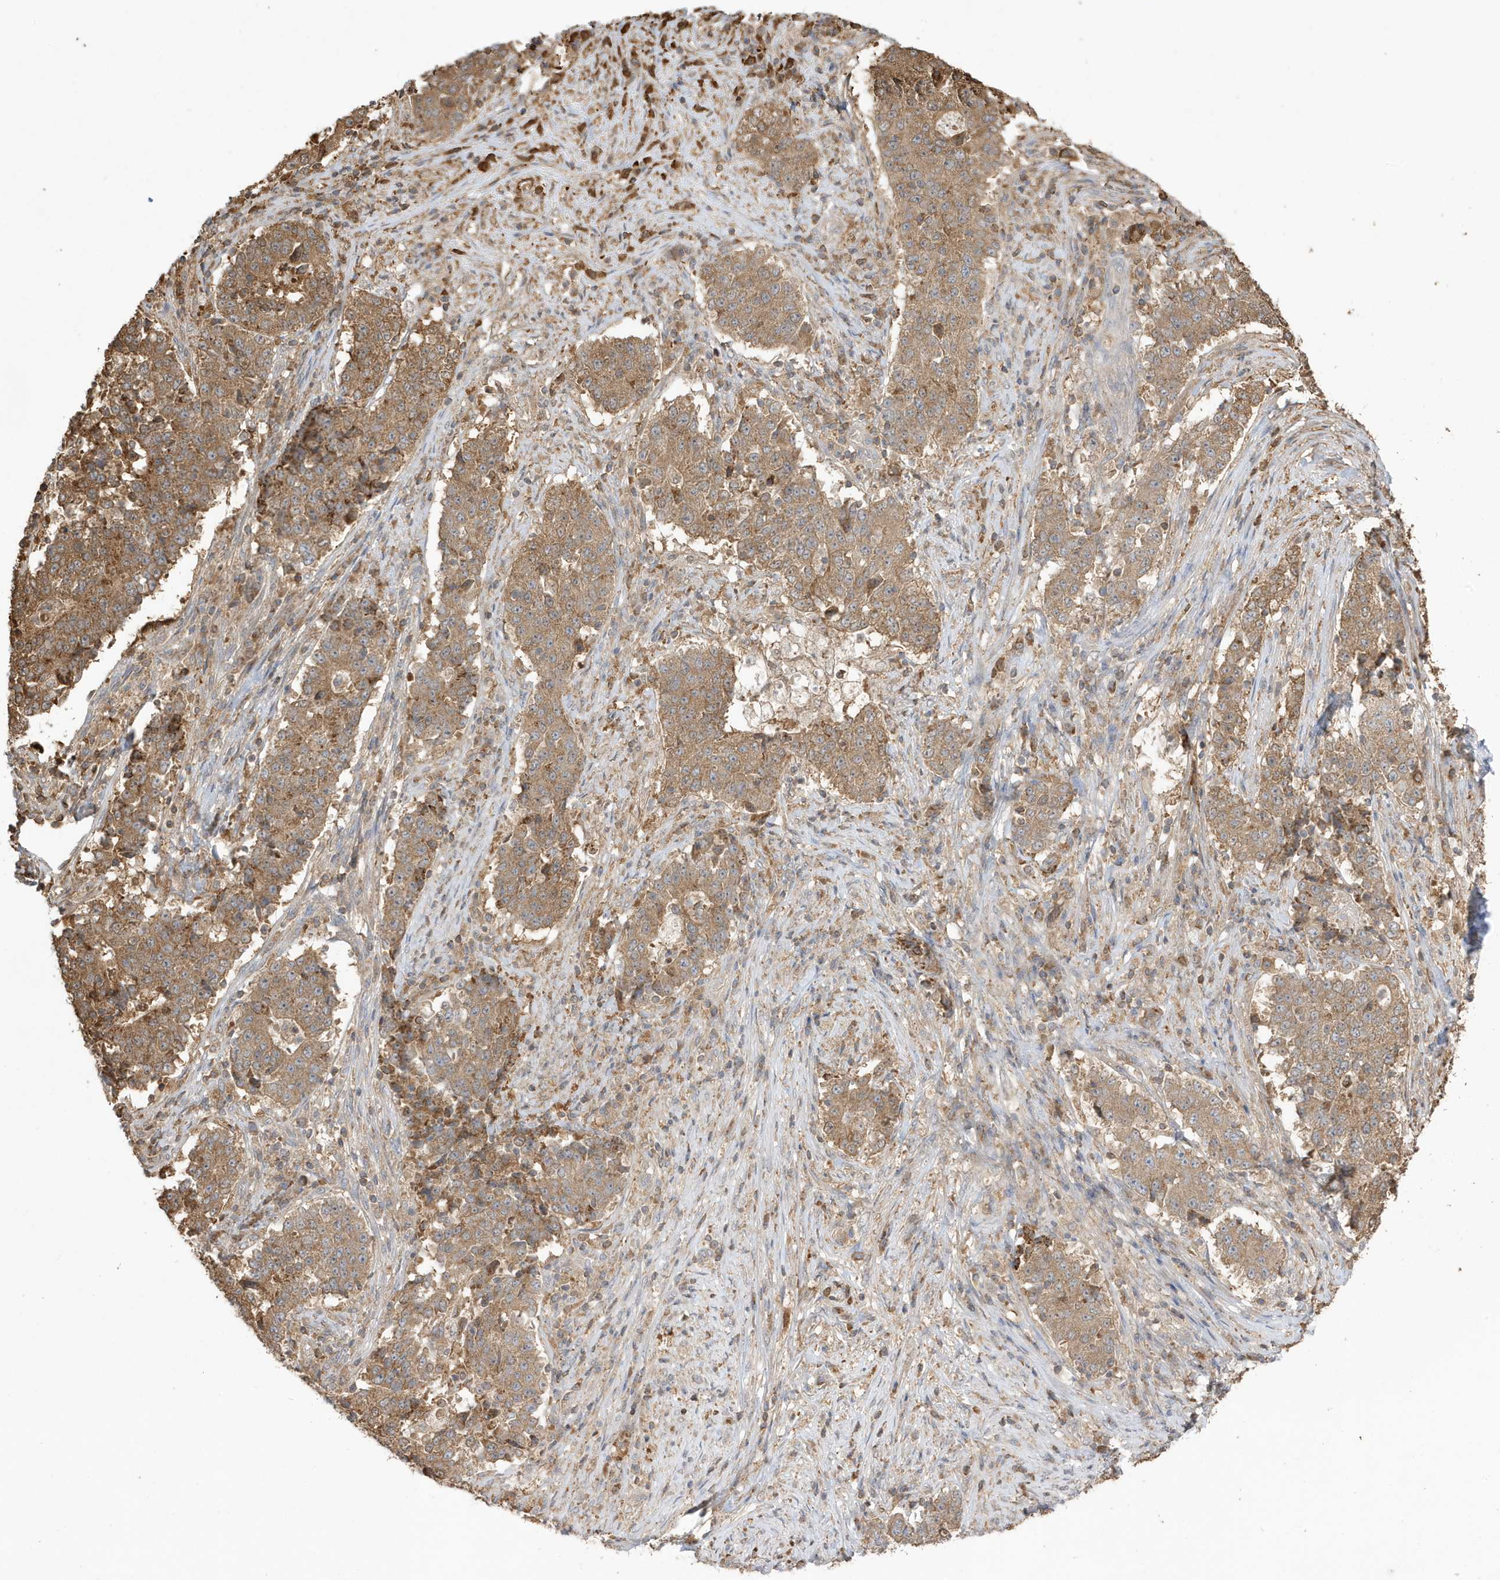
{"staining": {"intensity": "moderate", "quantity": ">75%", "location": "cytoplasmic/membranous"}, "tissue": "stomach cancer", "cell_type": "Tumor cells", "image_type": "cancer", "snomed": [{"axis": "morphology", "description": "Adenocarcinoma, NOS"}, {"axis": "topography", "description": "Stomach"}], "caption": "Tumor cells reveal moderate cytoplasmic/membranous positivity in about >75% of cells in adenocarcinoma (stomach).", "gene": "AZI2", "patient": {"sex": "male", "age": 59}}